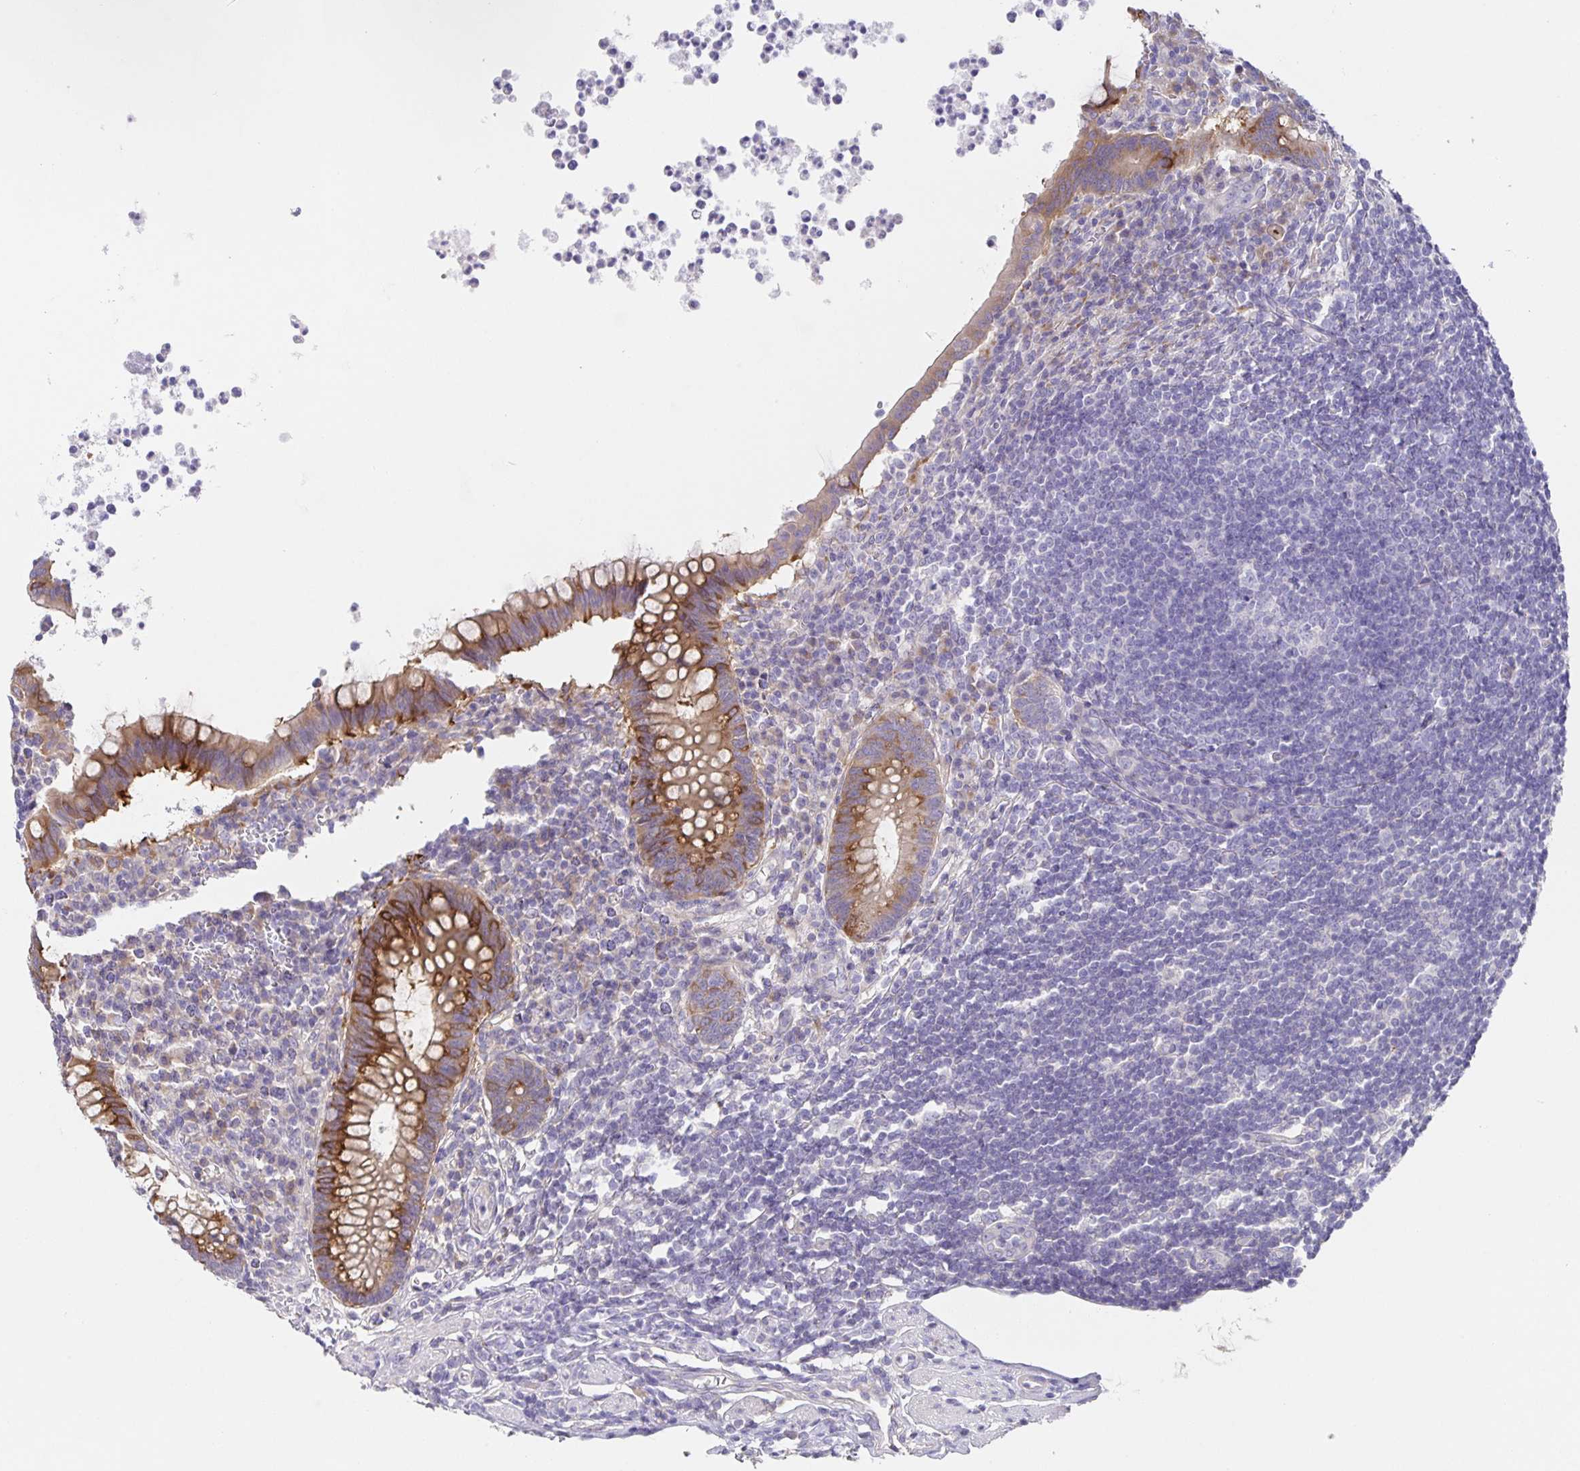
{"staining": {"intensity": "moderate", "quantity": "25%-75%", "location": "cytoplasmic/membranous"}, "tissue": "appendix", "cell_type": "Glandular cells", "image_type": "normal", "snomed": [{"axis": "morphology", "description": "Normal tissue, NOS"}, {"axis": "topography", "description": "Appendix"}], "caption": "There is medium levels of moderate cytoplasmic/membranous positivity in glandular cells of benign appendix, as demonstrated by immunohistochemical staining (brown color).", "gene": "PRR36", "patient": {"sex": "female", "age": 56}}